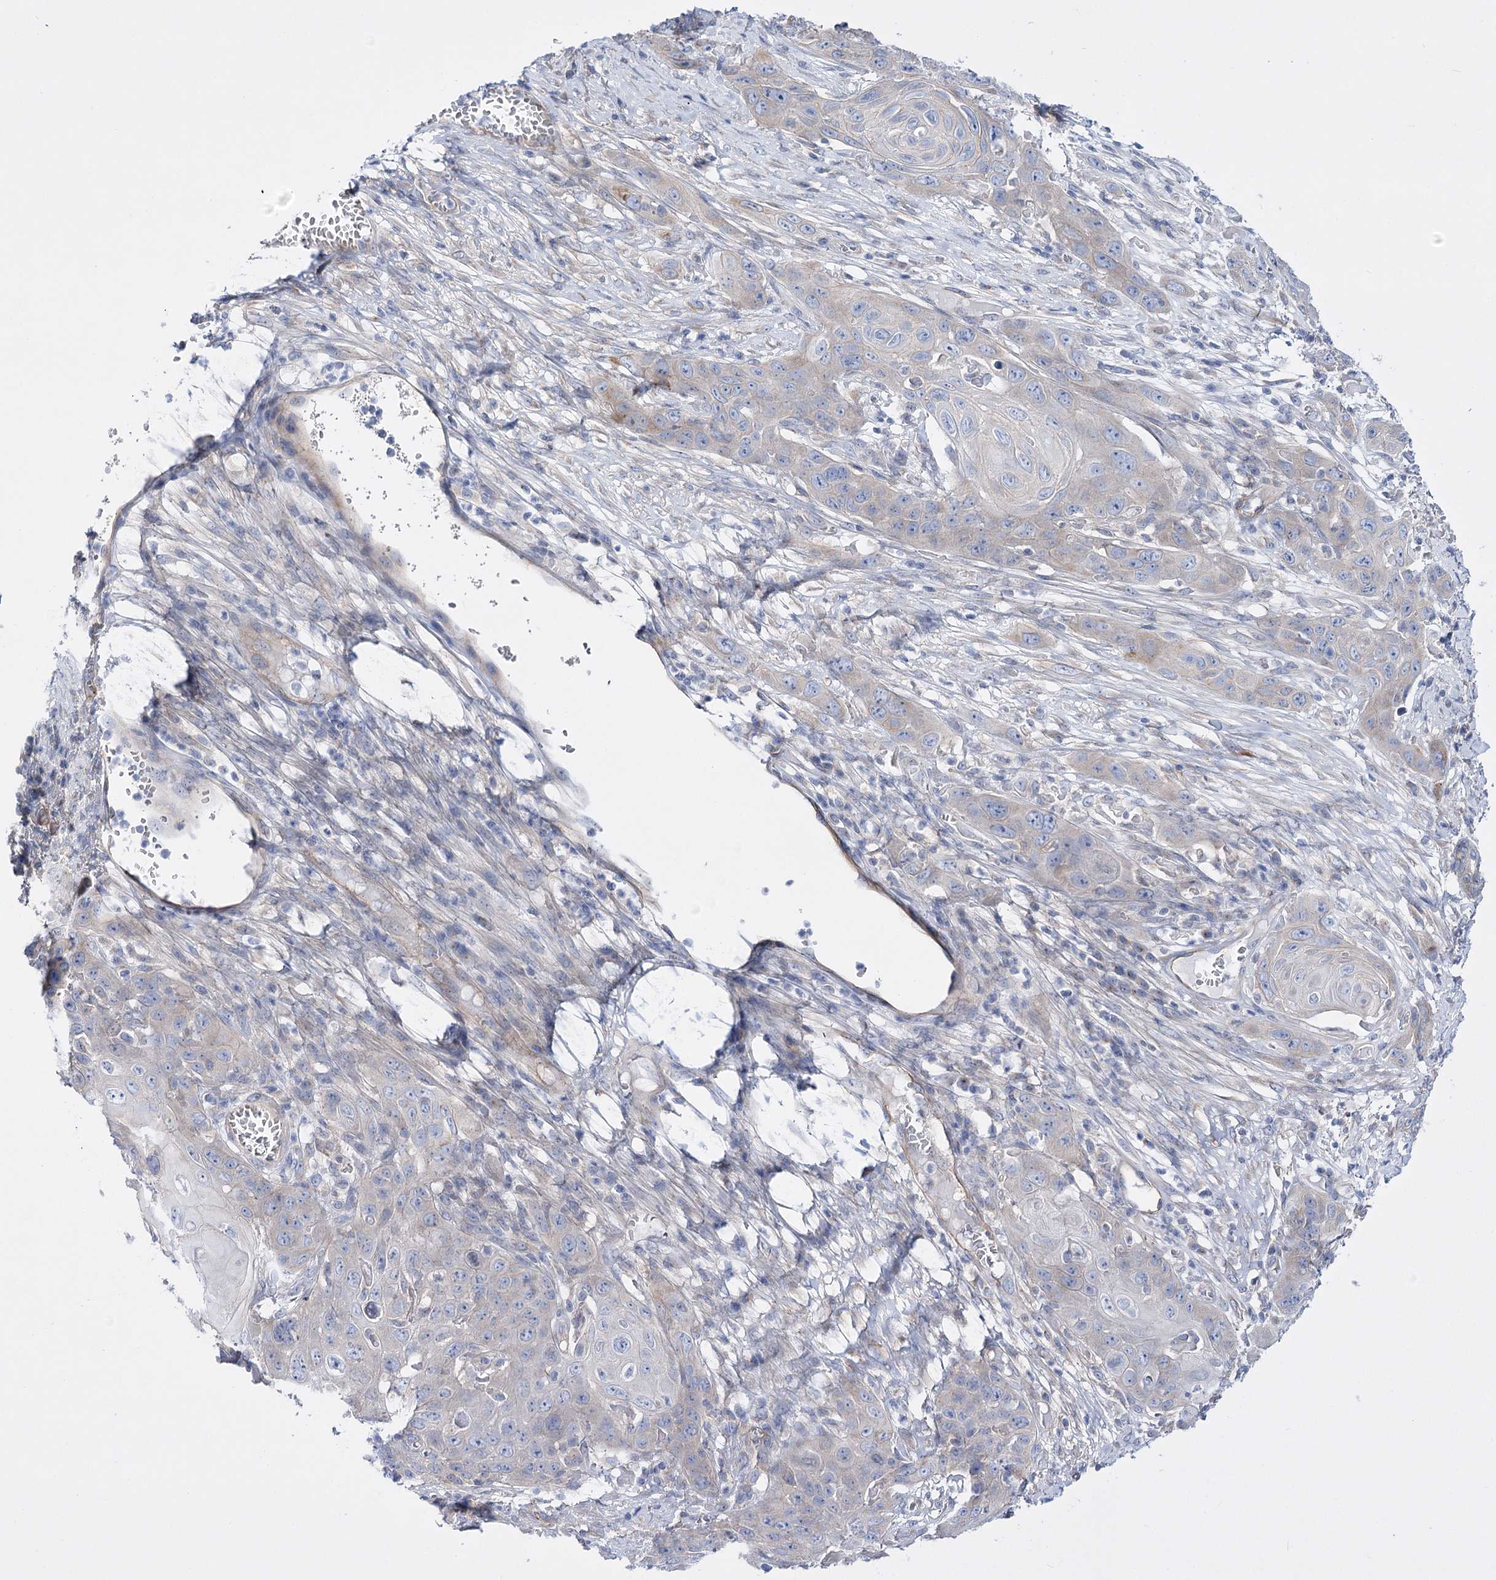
{"staining": {"intensity": "negative", "quantity": "none", "location": "none"}, "tissue": "skin cancer", "cell_type": "Tumor cells", "image_type": "cancer", "snomed": [{"axis": "morphology", "description": "Squamous cell carcinoma, NOS"}, {"axis": "topography", "description": "Skin"}], "caption": "A histopathology image of skin squamous cell carcinoma stained for a protein reveals no brown staining in tumor cells.", "gene": "LRRC34", "patient": {"sex": "male", "age": 55}}